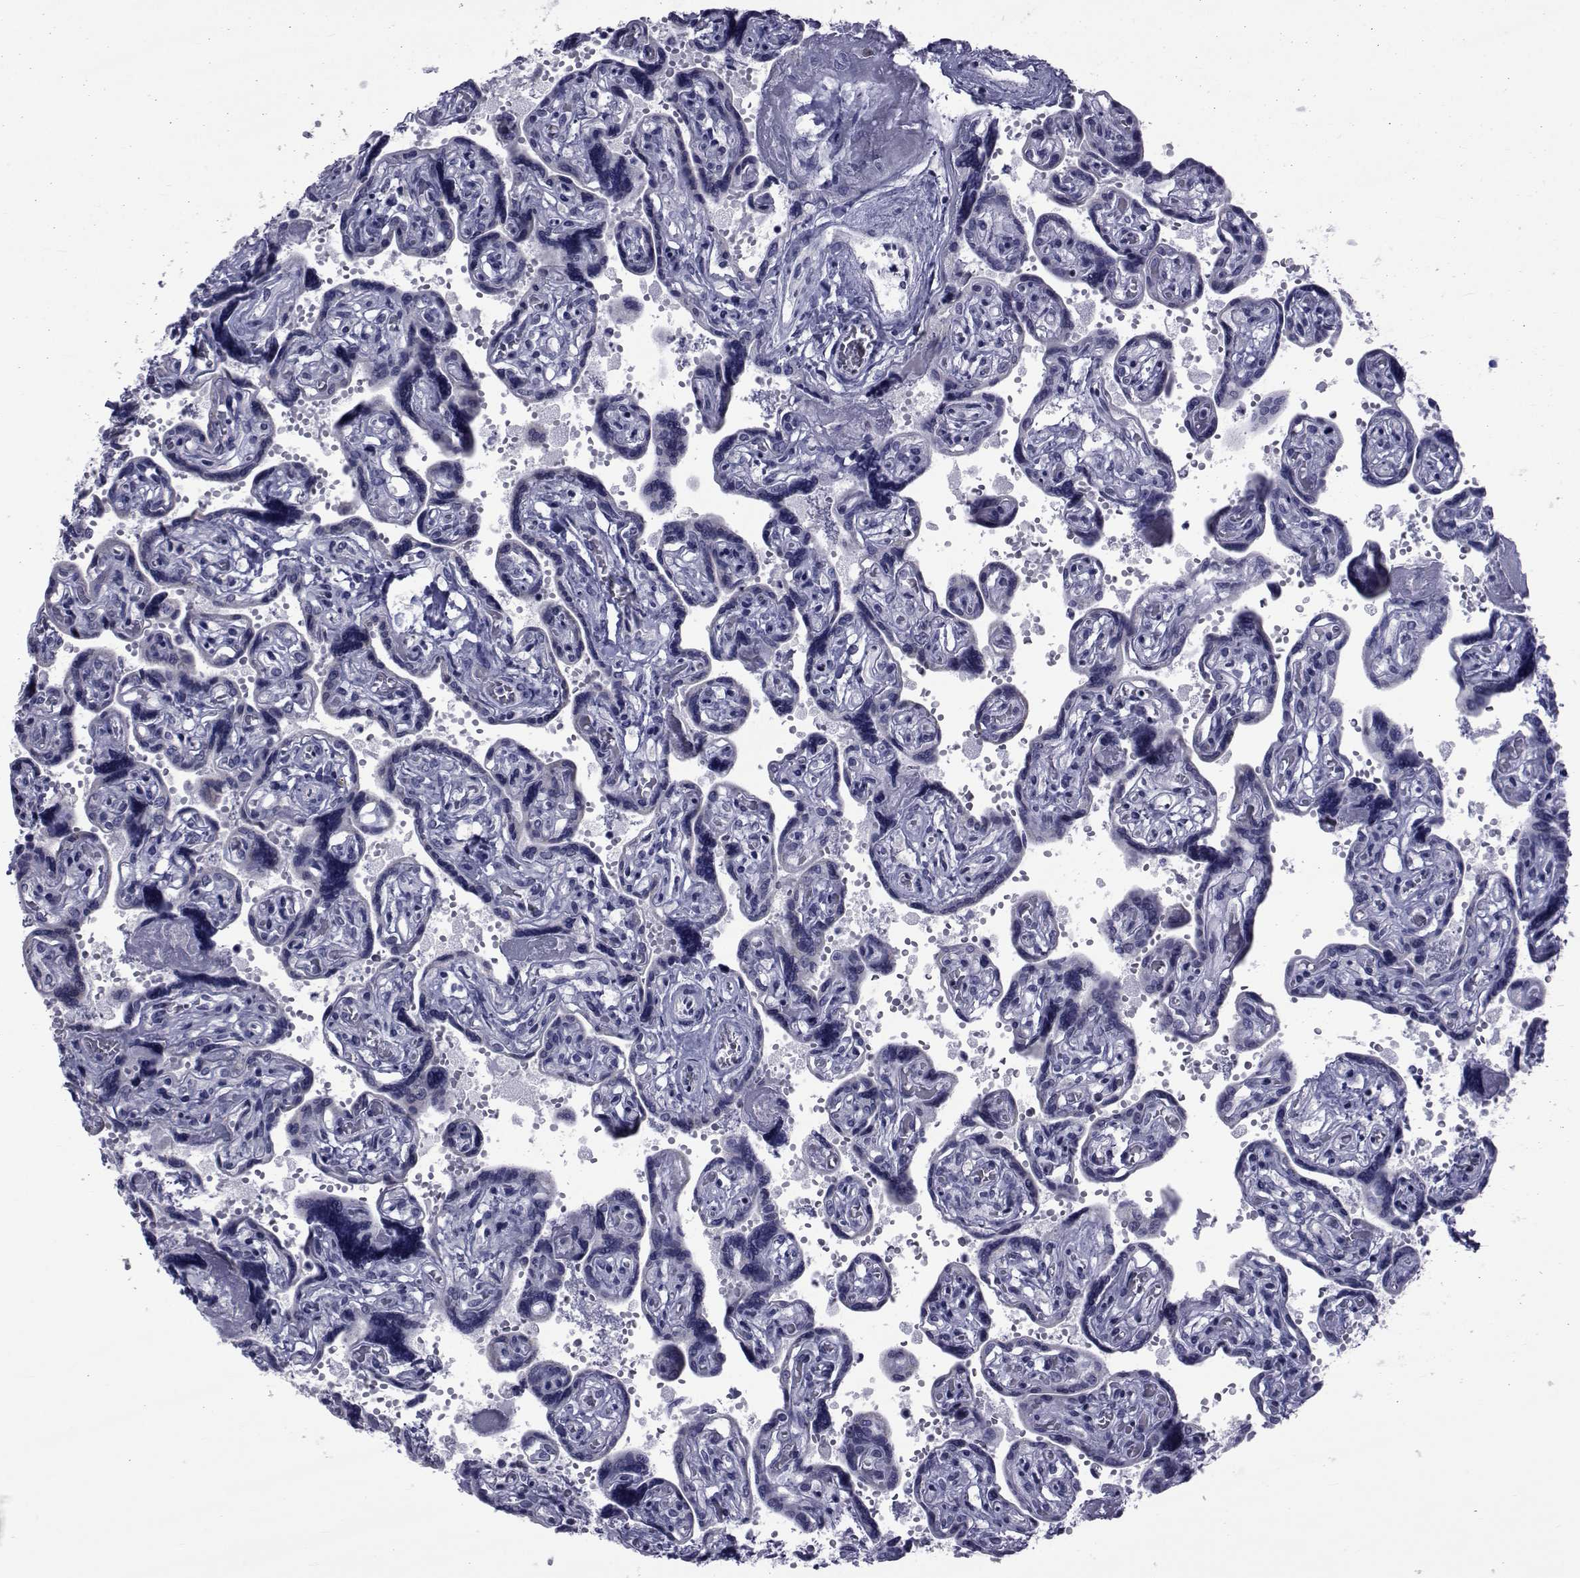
{"staining": {"intensity": "negative", "quantity": "none", "location": "none"}, "tissue": "placenta", "cell_type": "Decidual cells", "image_type": "normal", "snomed": [{"axis": "morphology", "description": "Normal tissue, NOS"}, {"axis": "topography", "description": "Placenta"}], "caption": "IHC of unremarkable placenta shows no expression in decidual cells. The staining is performed using DAB brown chromogen with nuclei counter-stained in using hematoxylin.", "gene": "GKAP1", "patient": {"sex": "female", "age": 32}}